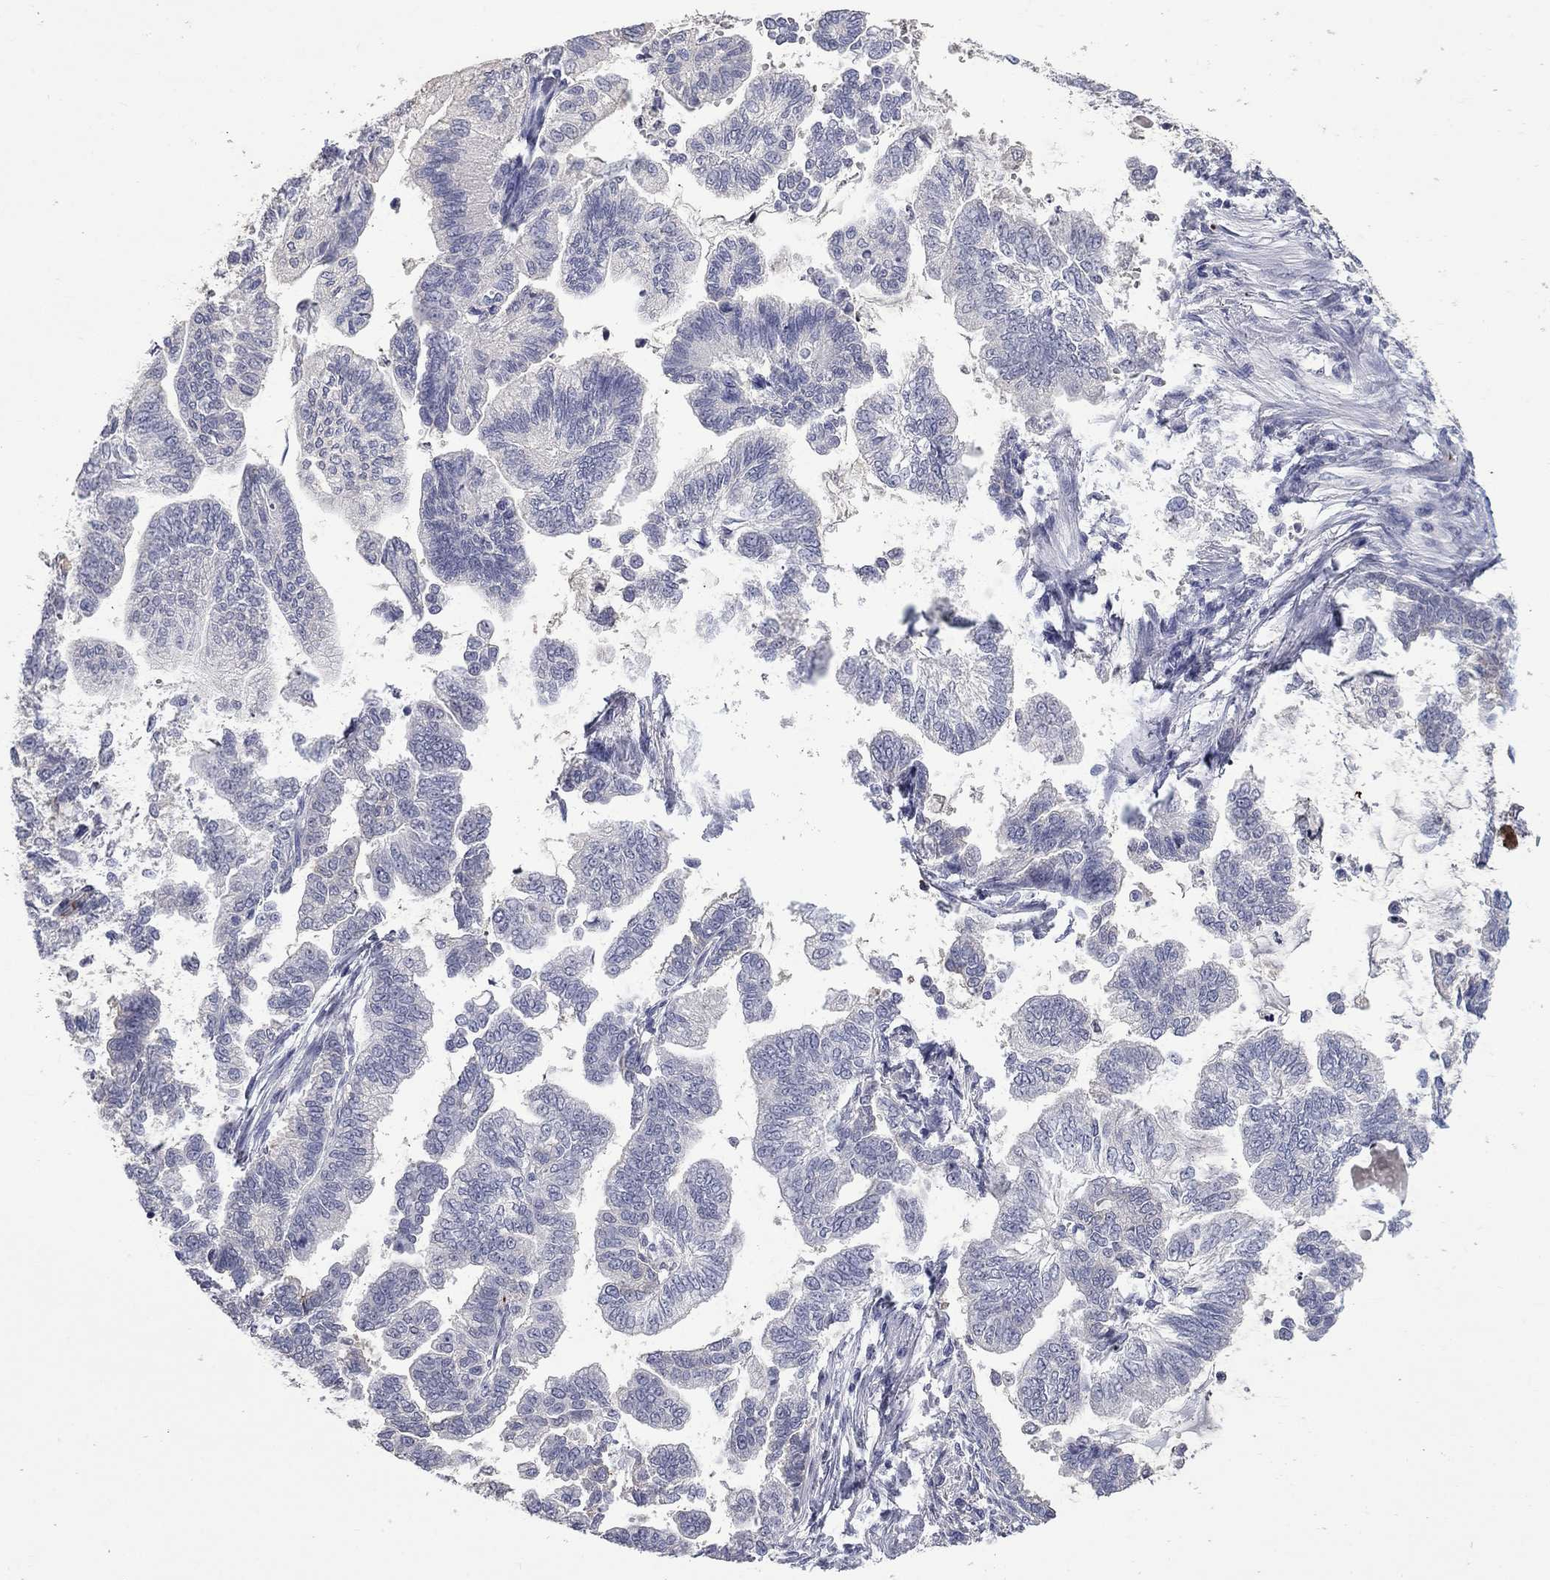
{"staining": {"intensity": "negative", "quantity": "none", "location": "none"}, "tissue": "stomach cancer", "cell_type": "Tumor cells", "image_type": "cancer", "snomed": [{"axis": "morphology", "description": "Adenocarcinoma, NOS"}, {"axis": "topography", "description": "Stomach"}], "caption": "The immunohistochemistry (IHC) photomicrograph has no significant positivity in tumor cells of stomach adenocarcinoma tissue. Brightfield microscopy of IHC stained with DAB (brown) and hematoxylin (blue), captured at high magnification.", "gene": "PLEK", "patient": {"sex": "male", "age": 83}}